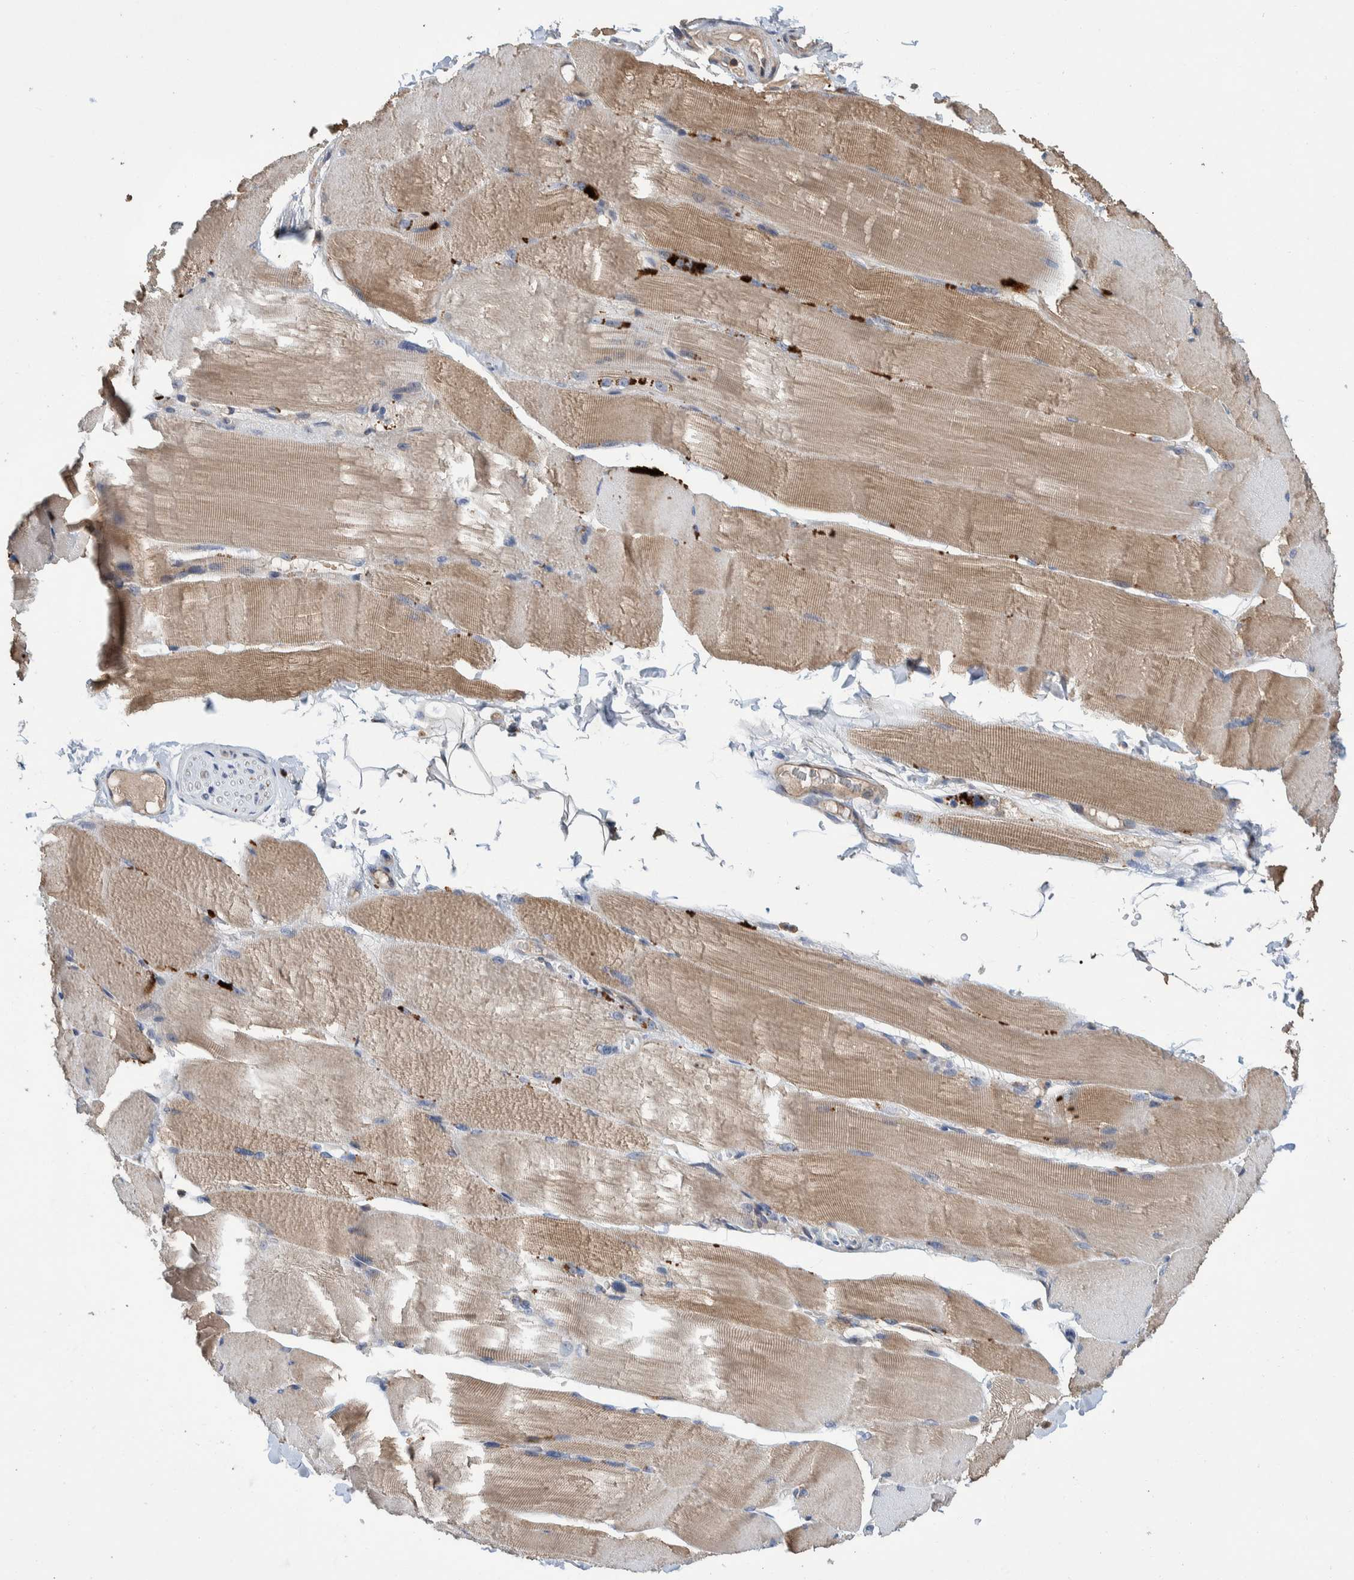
{"staining": {"intensity": "moderate", "quantity": "25%-75%", "location": "cytoplasmic/membranous"}, "tissue": "skeletal muscle", "cell_type": "Myocytes", "image_type": "normal", "snomed": [{"axis": "morphology", "description": "Normal tissue, NOS"}, {"axis": "topography", "description": "Skin"}, {"axis": "topography", "description": "Skeletal muscle"}], "caption": "Protein expression analysis of normal skeletal muscle exhibits moderate cytoplasmic/membranous positivity in approximately 25%-75% of myocytes.", "gene": "PLPBP", "patient": {"sex": "male", "age": 83}}